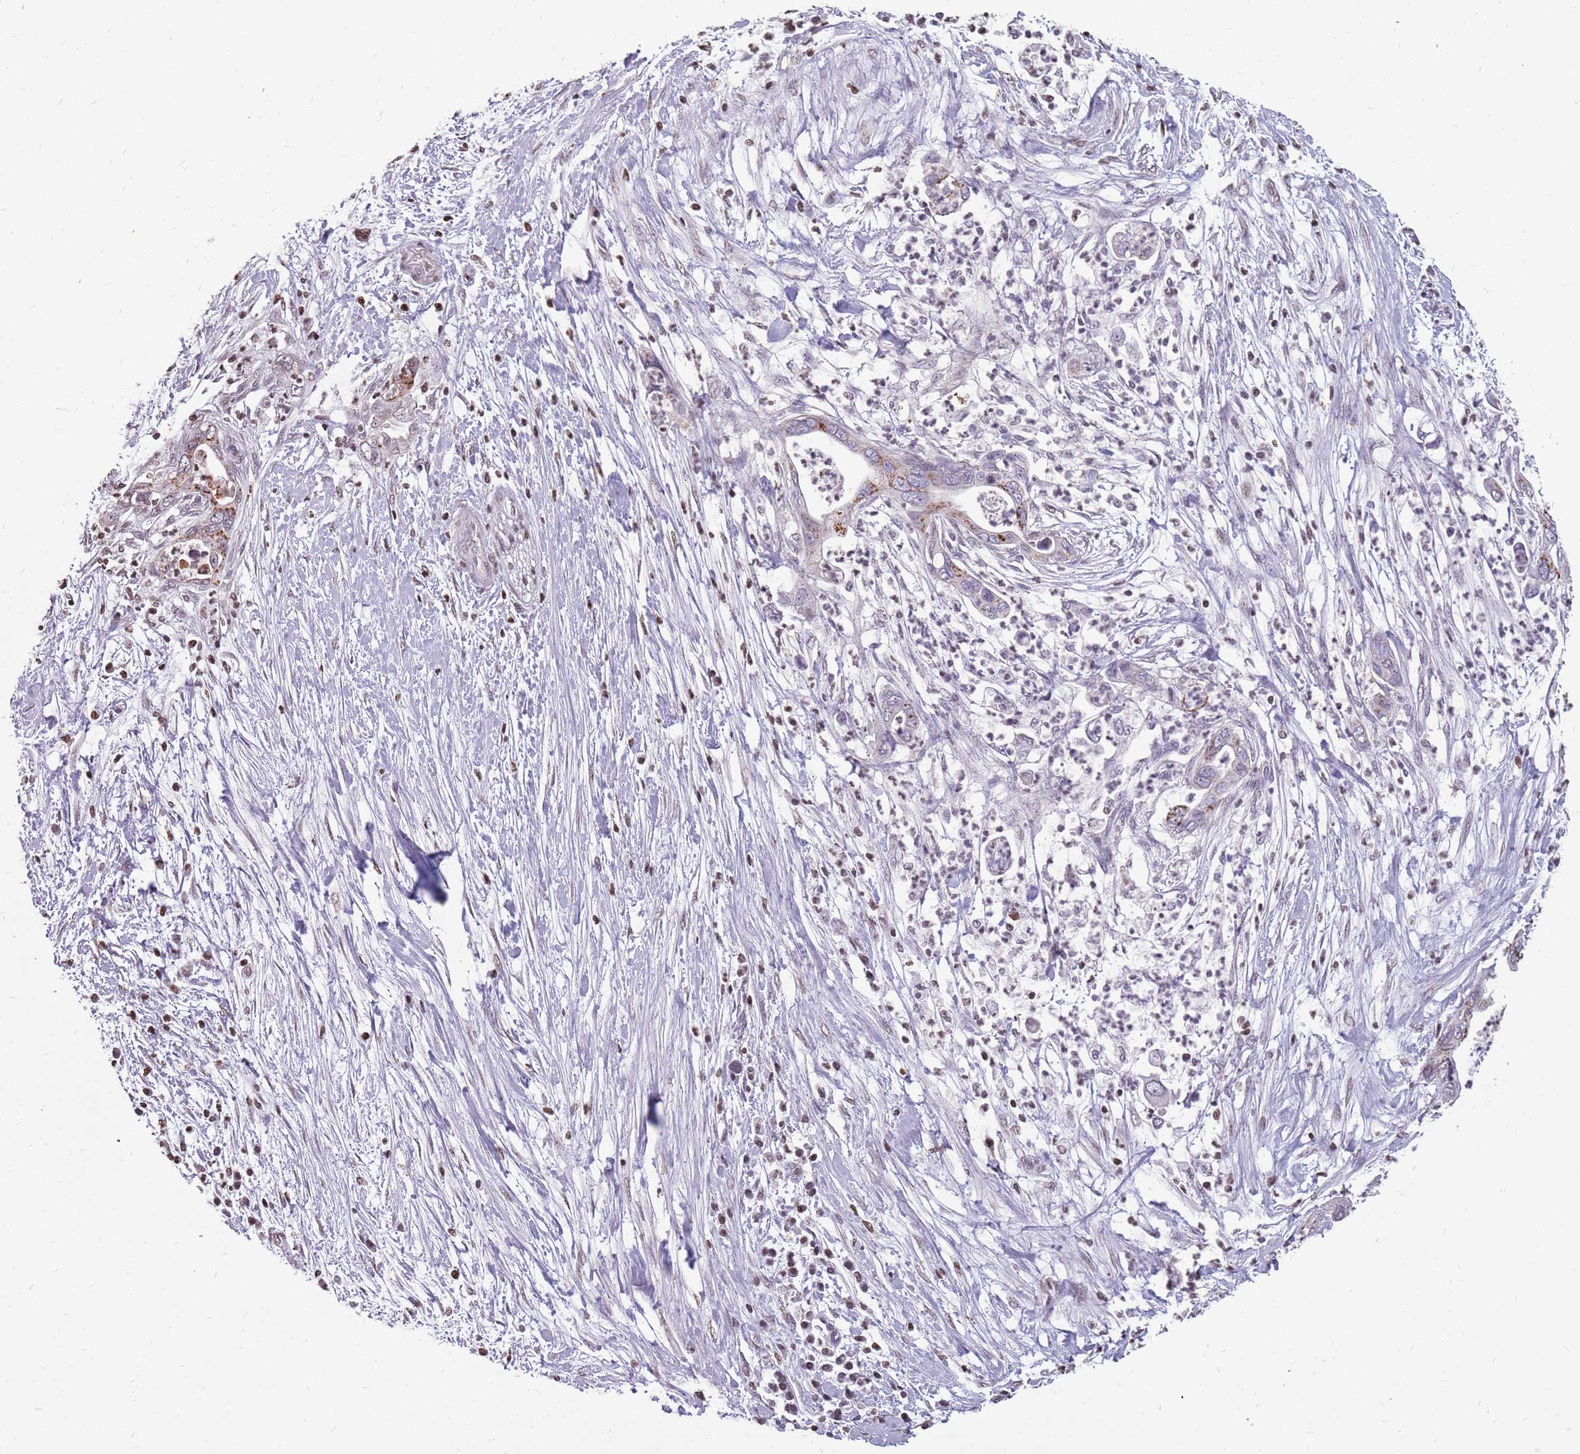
{"staining": {"intensity": "strong", "quantity": "<25%", "location": "cytoplasmic/membranous"}, "tissue": "pancreatic cancer", "cell_type": "Tumor cells", "image_type": "cancer", "snomed": [{"axis": "morphology", "description": "Adenocarcinoma, NOS"}, {"axis": "topography", "description": "Pancreas"}], "caption": "A brown stain highlights strong cytoplasmic/membranous positivity of a protein in adenocarcinoma (pancreatic) tumor cells. (Stains: DAB in brown, nuclei in blue, Microscopy: brightfield microscopy at high magnification).", "gene": "NEK6", "patient": {"sex": "male", "age": 75}}